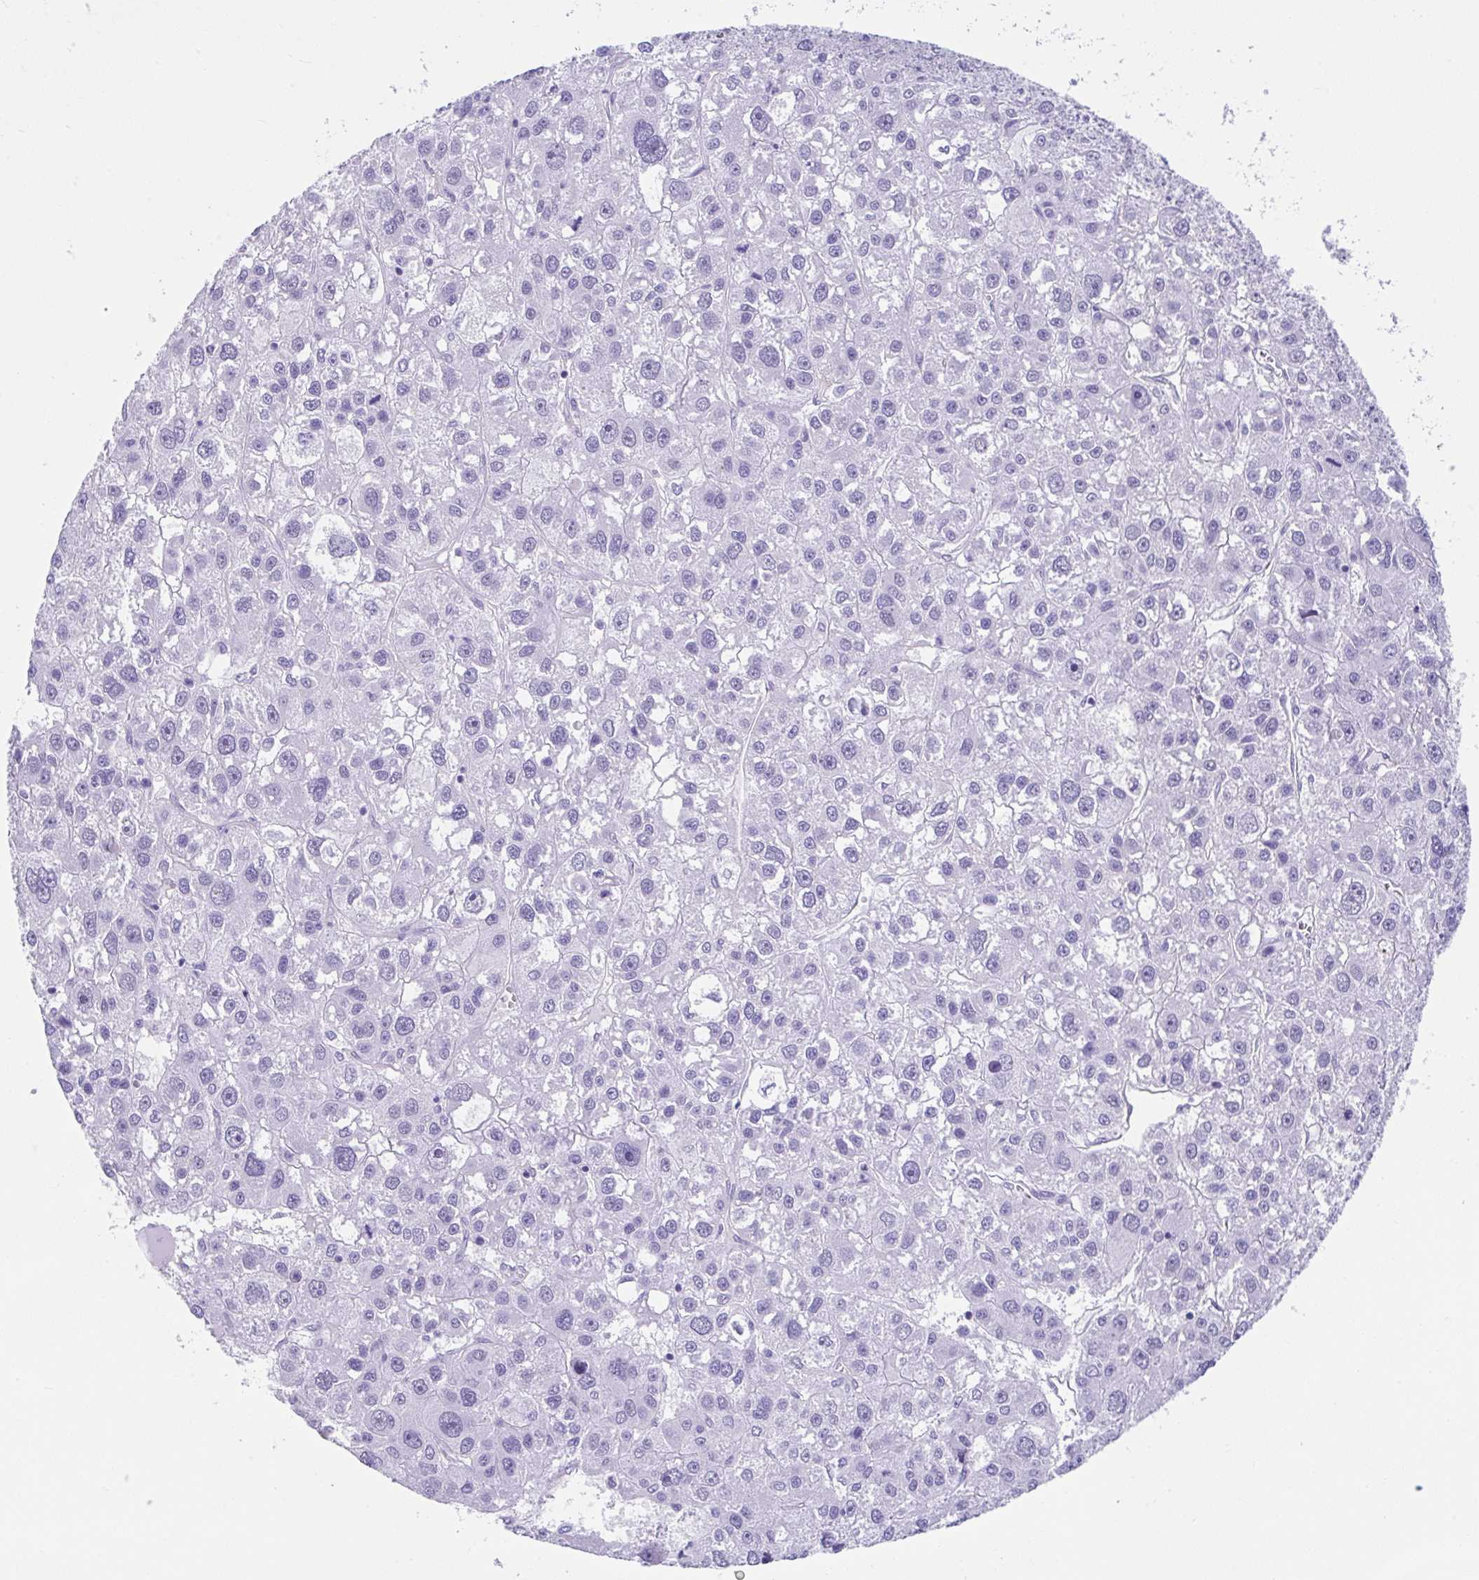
{"staining": {"intensity": "negative", "quantity": "none", "location": "none"}, "tissue": "liver cancer", "cell_type": "Tumor cells", "image_type": "cancer", "snomed": [{"axis": "morphology", "description": "Carcinoma, Hepatocellular, NOS"}, {"axis": "topography", "description": "Liver"}], "caption": "DAB (3,3'-diaminobenzidine) immunohistochemical staining of liver cancer (hepatocellular carcinoma) reveals no significant staining in tumor cells. (IHC, brightfield microscopy, high magnification).", "gene": "FAM107A", "patient": {"sex": "male", "age": 73}}